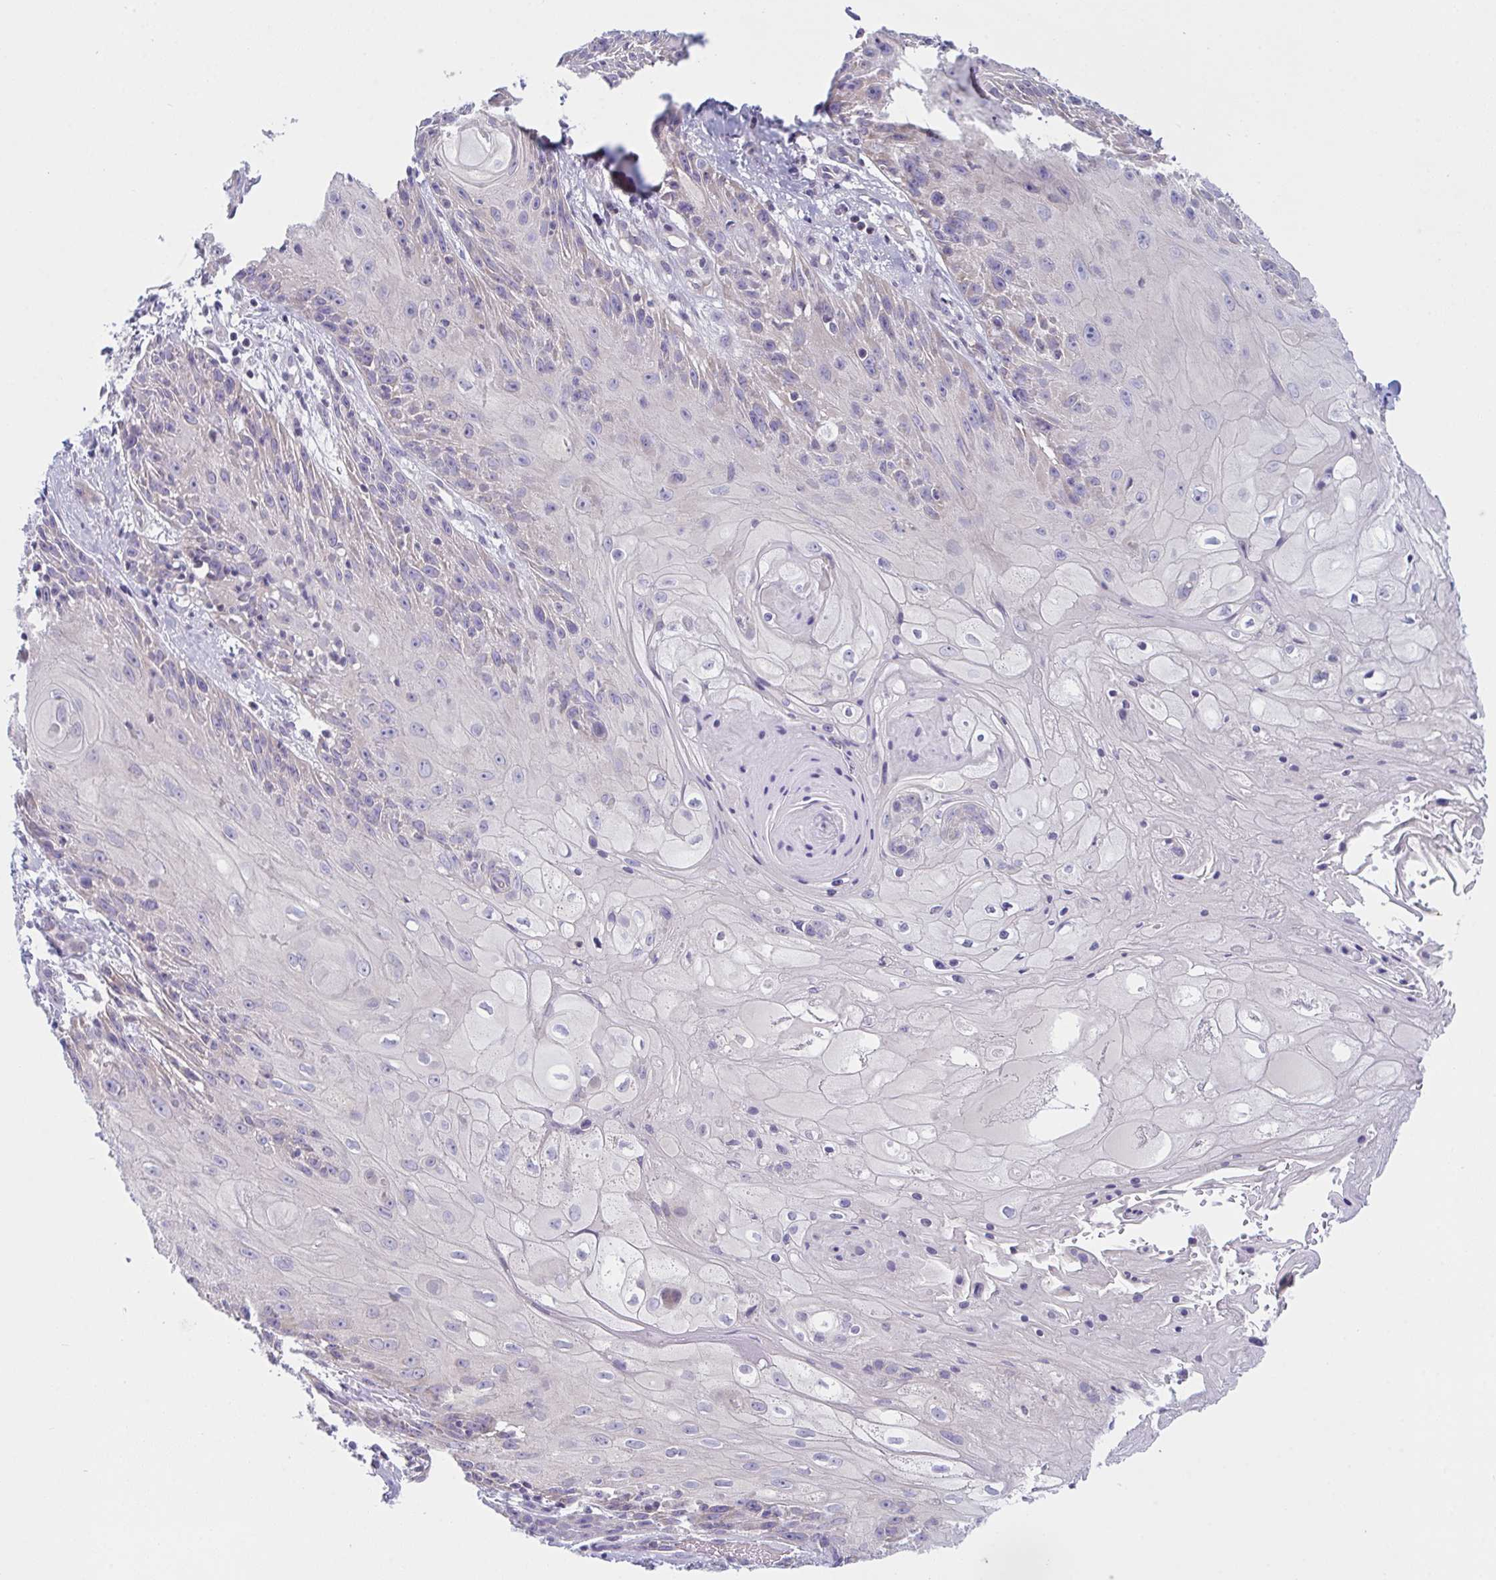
{"staining": {"intensity": "negative", "quantity": "none", "location": "none"}, "tissue": "skin cancer", "cell_type": "Tumor cells", "image_type": "cancer", "snomed": [{"axis": "morphology", "description": "Squamous cell carcinoma, NOS"}, {"axis": "topography", "description": "Skin"}, {"axis": "topography", "description": "Vulva"}], "caption": "This is an immunohistochemistry micrograph of skin cancer. There is no staining in tumor cells.", "gene": "NAA30", "patient": {"sex": "female", "age": 76}}